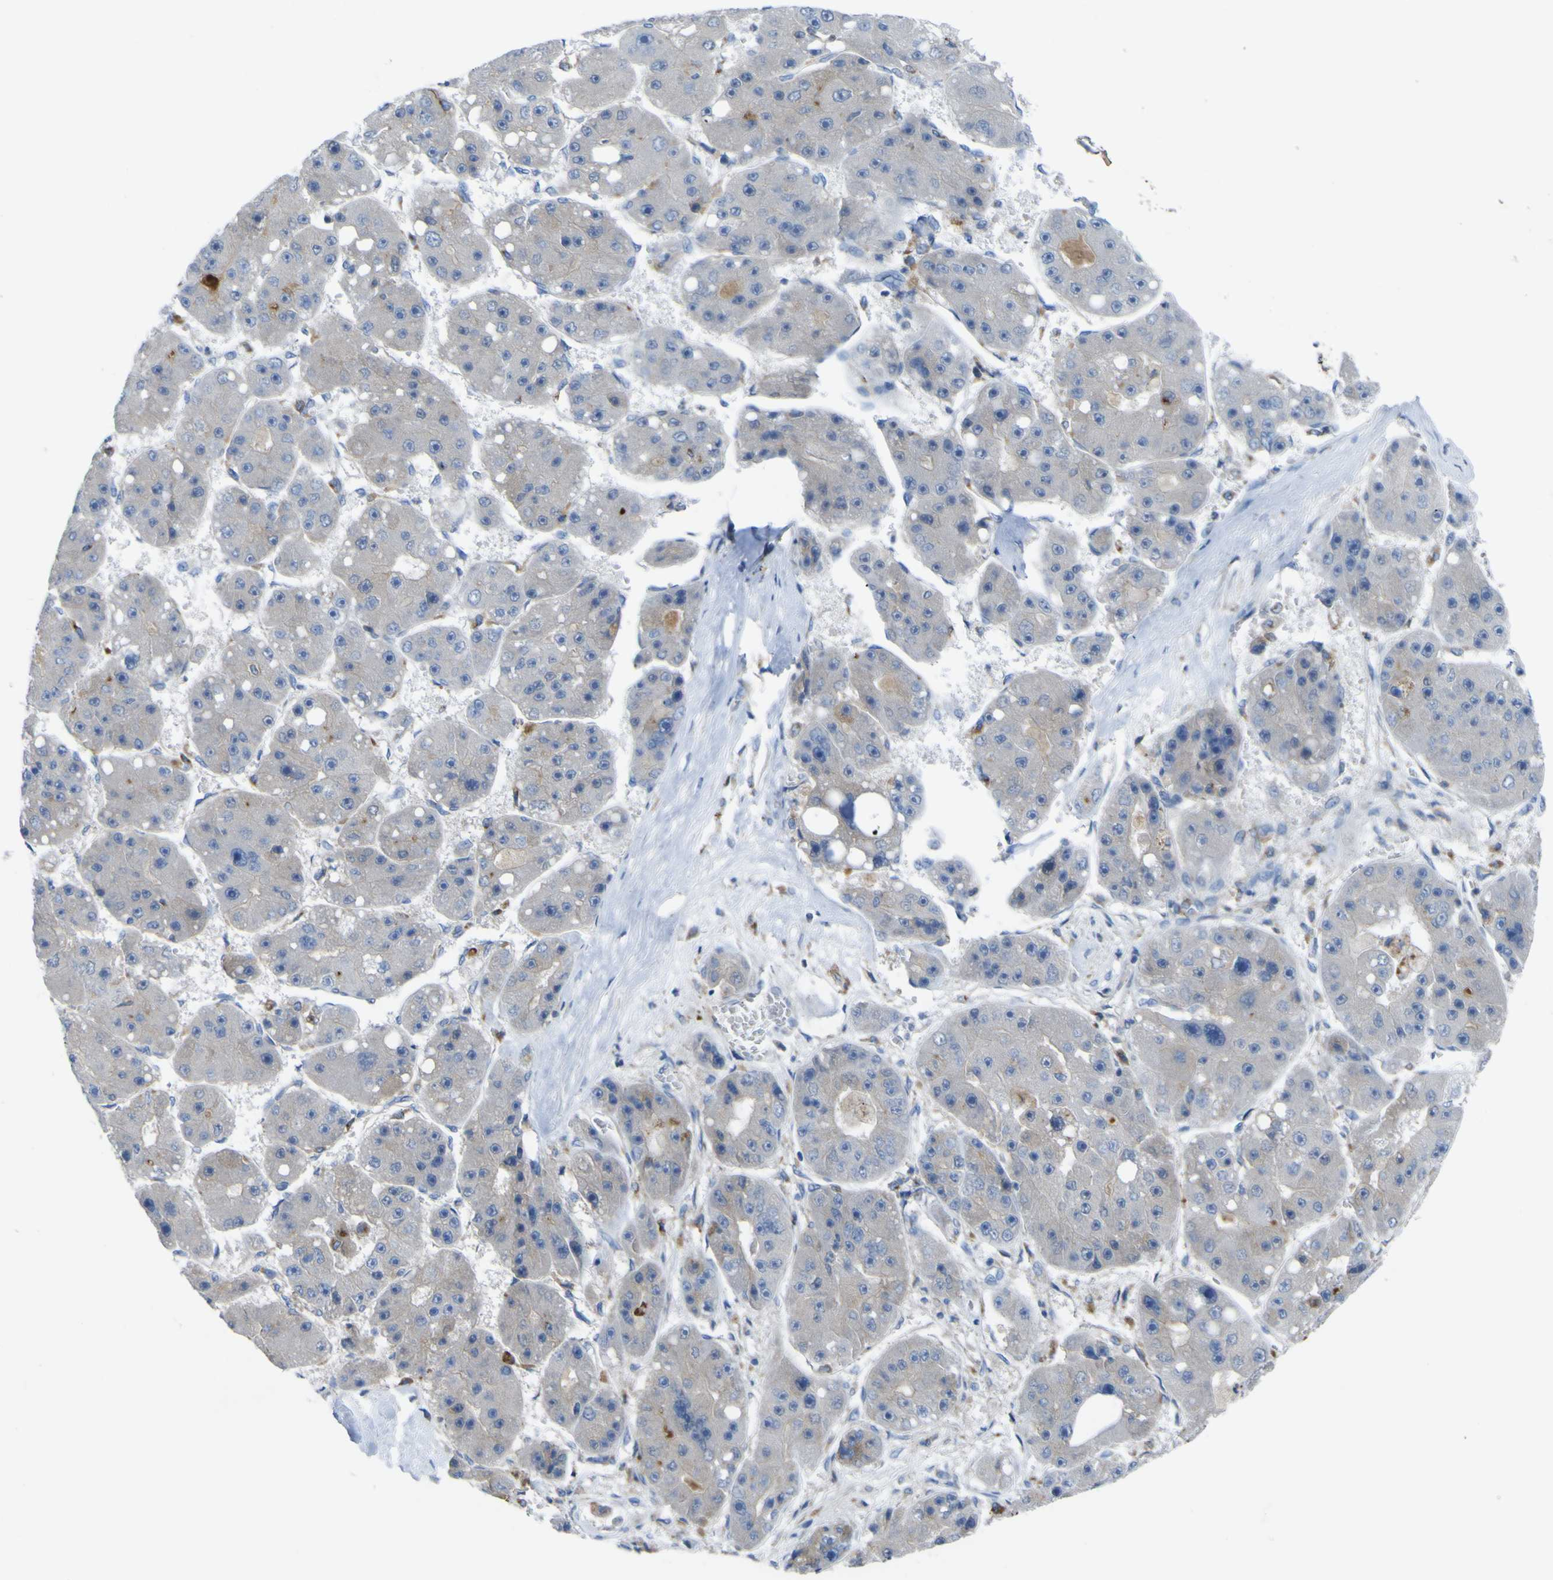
{"staining": {"intensity": "negative", "quantity": "none", "location": "none"}, "tissue": "liver cancer", "cell_type": "Tumor cells", "image_type": "cancer", "snomed": [{"axis": "morphology", "description": "Carcinoma, Hepatocellular, NOS"}, {"axis": "topography", "description": "Liver"}], "caption": "Immunohistochemistry micrograph of human liver cancer (hepatocellular carcinoma) stained for a protein (brown), which demonstrates no staining in tumor cells. The staining was performed using DAB (3,3'-diaminobenzidine) to visualize the protein expression in brown, while the nuclei were stained in blue with hematoxylin (Magnification: 20x).", "gene": "CST3", "patient": {"sex": "female", "age": 61}}